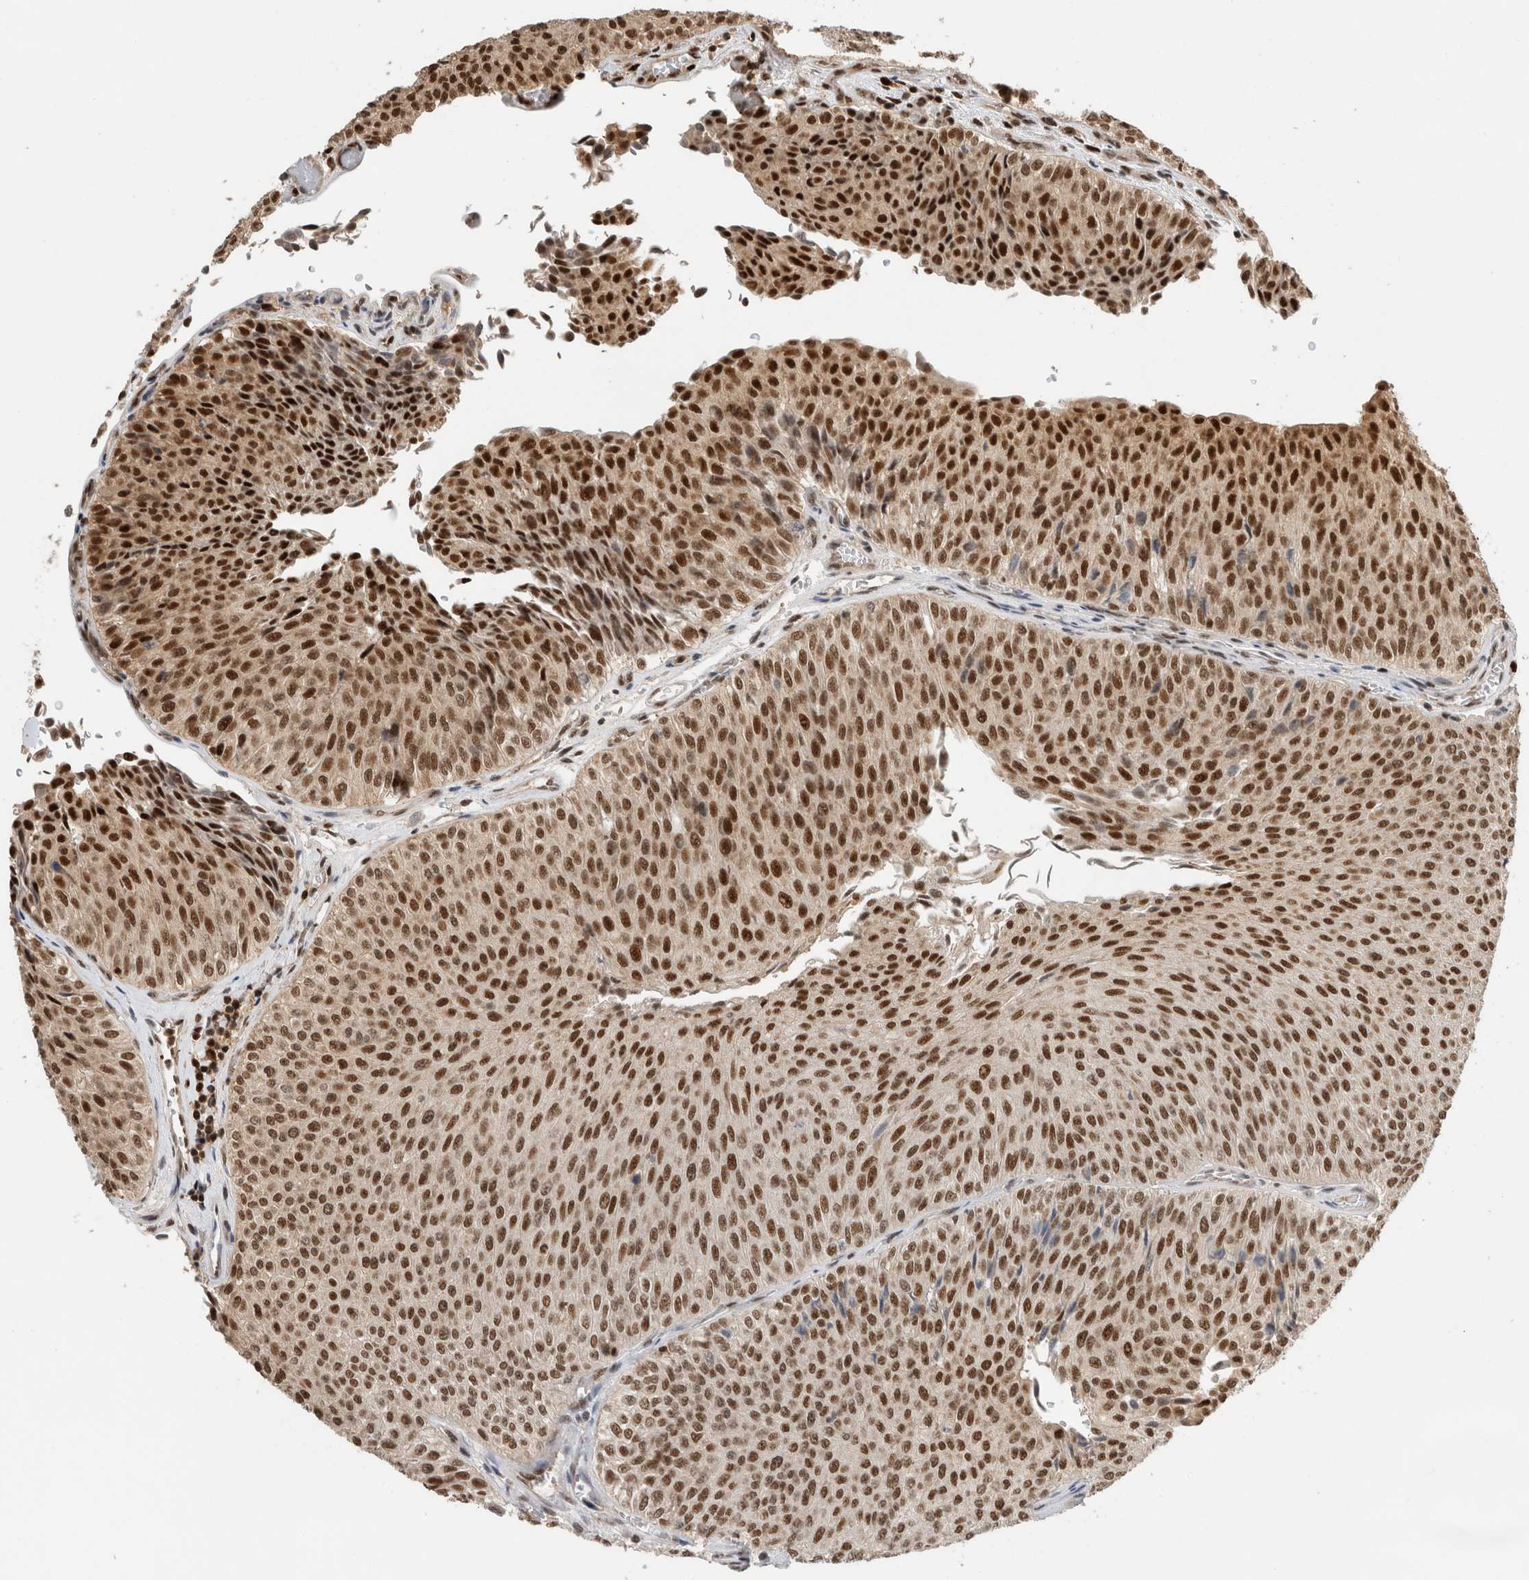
{"staining": {"intensity": "strong", "quantity": ">75%", "location": "nuclear"}, "tissue": "urothelial cancer", "cell_type": "Tumor cells", "image_type": "cancer", "snomed": [{"axis": "morphology", "description": "Urothelial carcinoma, Low grade"}, {"axis": "topography", "description": "Urinary bladder"}], "caption": "Immunohistochemistry (IHC) micrograph of neoplastic tissue: urothelial carcinoma (low-grade) stained using immunohistochemistry shows high levels of strong protein expression localized specifically in the nuclear of tumor cells, appearing as a nuclear brown color.", "gene": "SNRNP40", "patient": {"sex": "male", "age": 78}}